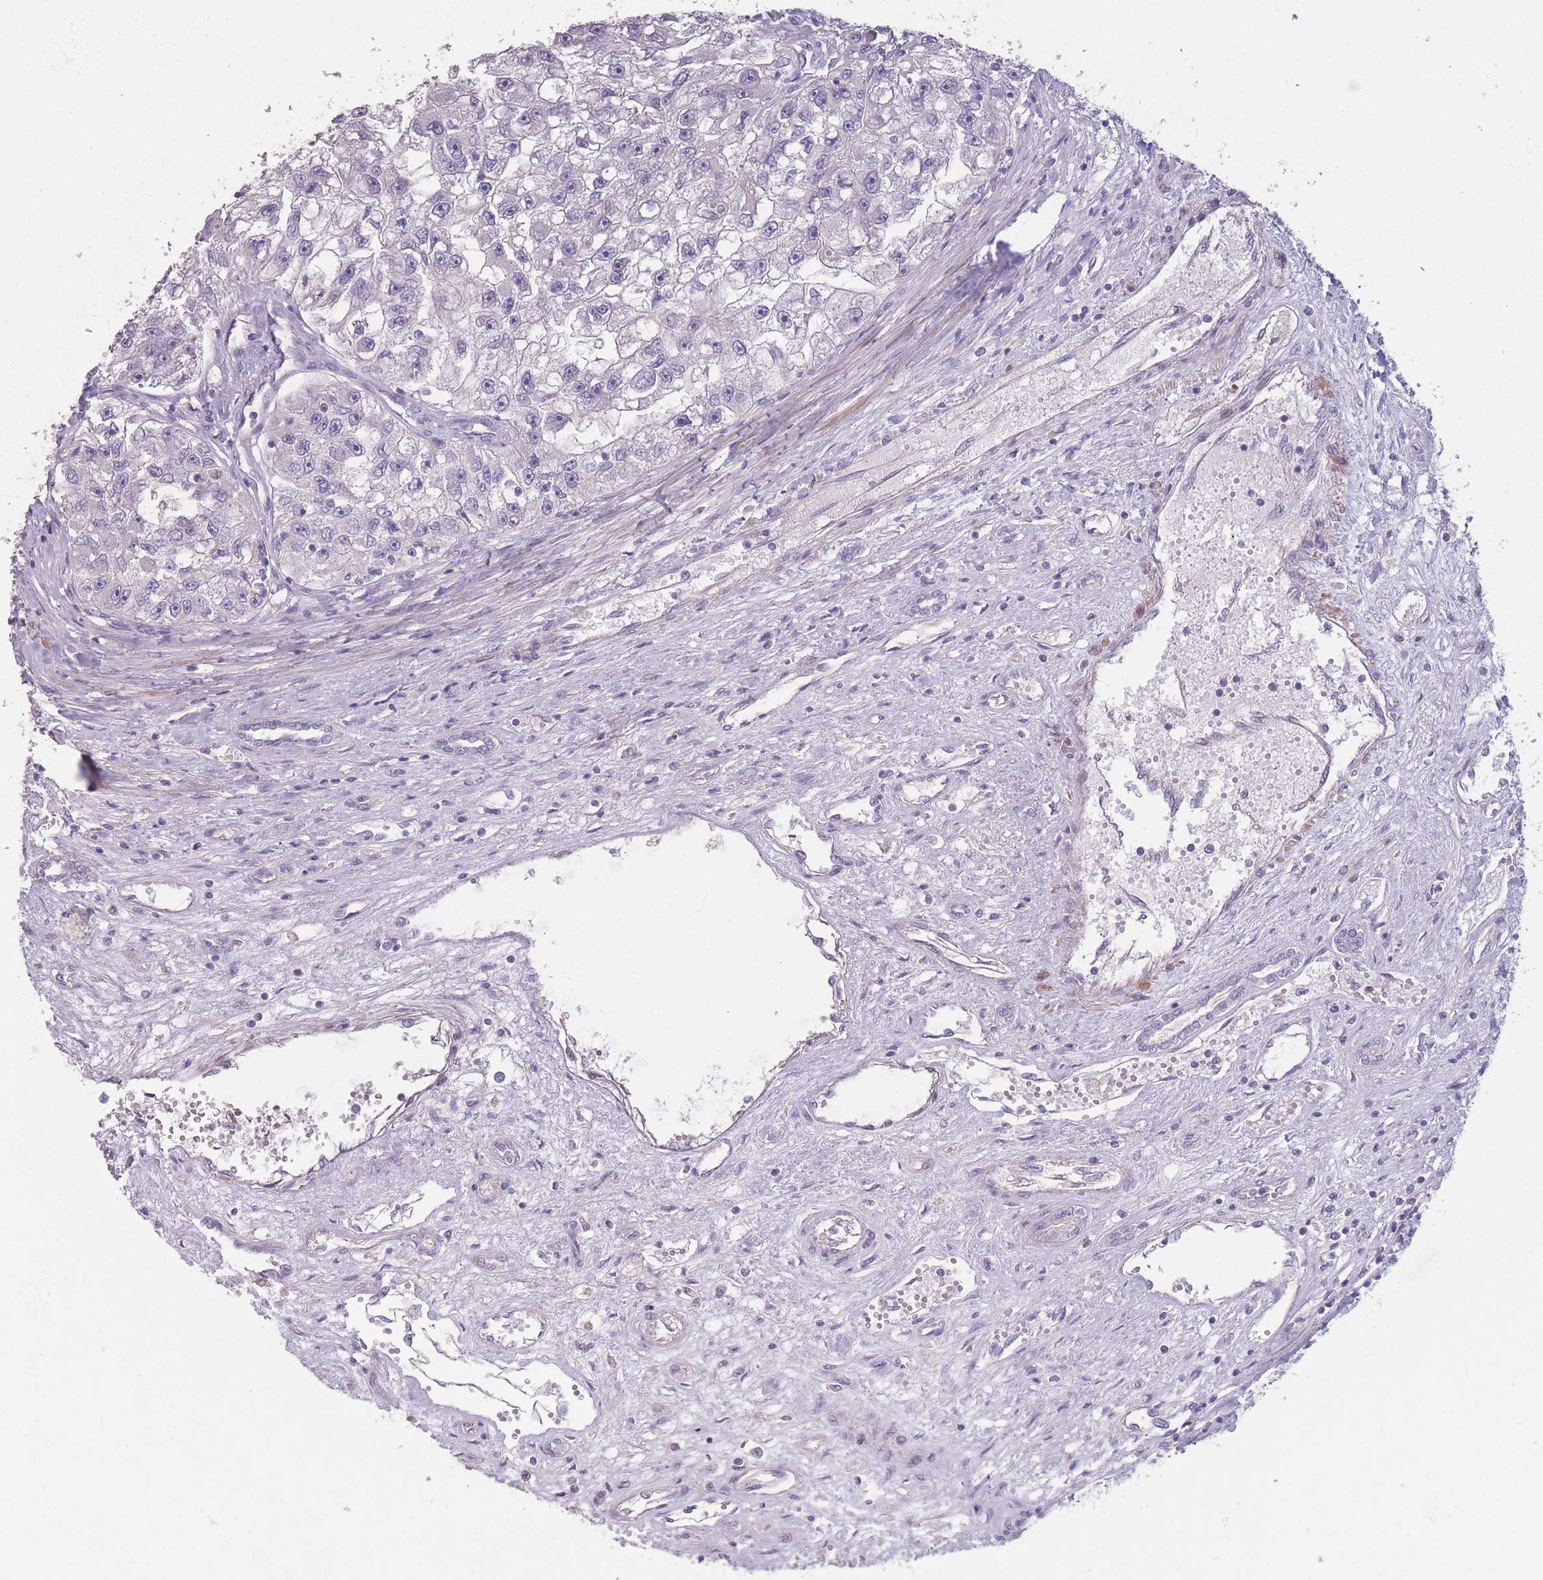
{"staining": {"intensity": "negative", "quantity": "none", "location": "none"}, "tissue": "renal cancer", "cell_type": "Tumor cells", "image_type": "cancer", "snomed": [{"axis": "morphology", "description": "Adenocarcinoma, NOS"}, {"axis": "topography", "description": "Kidney"}], "caption": "A high-resolution photomicrograph shows IHC staining of renal cancer (adenocarcinoma), which displays no significant expression in tumor cells.", "gene": "RSPH10B", "patient": {"sex": "male", "age": 63}}